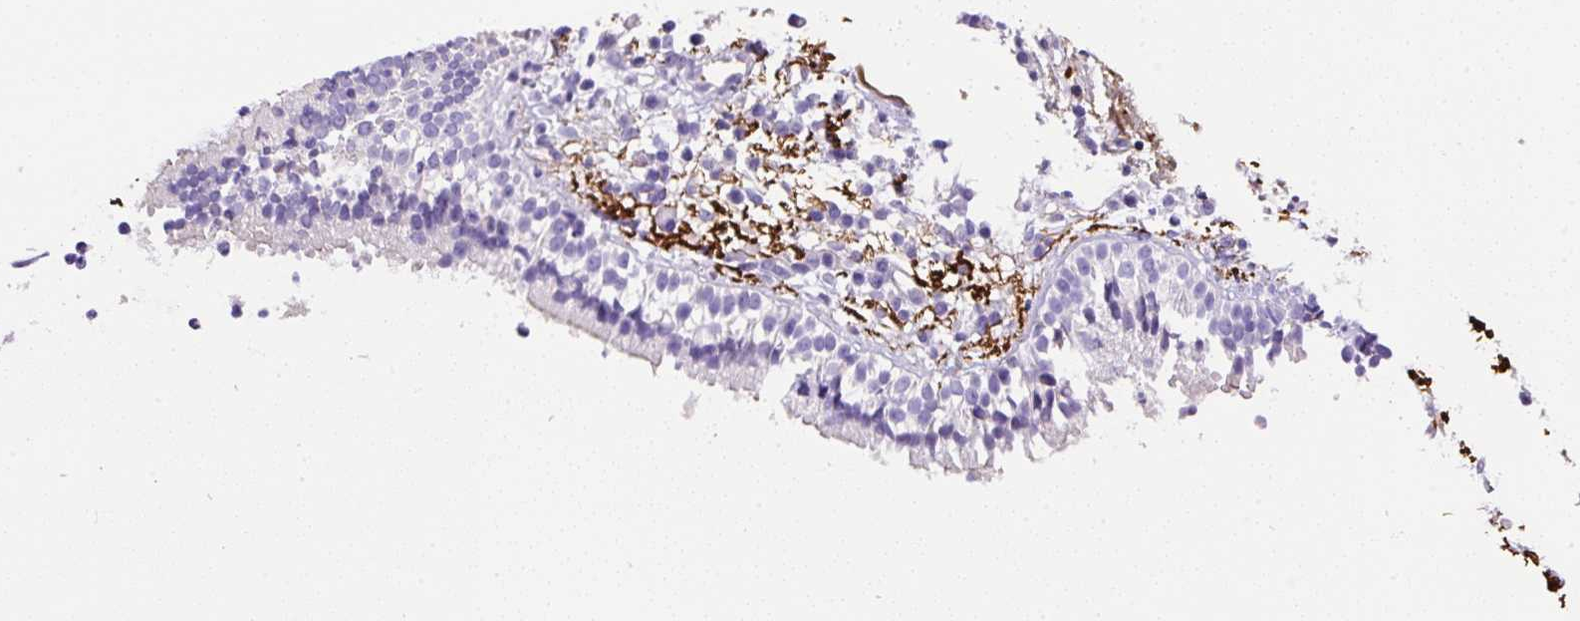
{"staining": {"intensity": "negative", "quantity": "none", "location": "none"}, "tissue": "nasopharynx", "cell_type": "Respiratory epithelial cells", "image_type": "normal", "snomed": [{"axis": "morphology", "description": "Normal tissue, NOS"}, {"axis": "topography", "description": "Nasopharynx"}], "caption": "Immunohistochemistry photomicrograph of normal nasopharynx stained for a protein (brown), which reveals no expression in respiratory epithelial cells. (DAB (3,3'-diaminobenzidine) immunohistochemistry (IHC) visualized using brightfield microscopy, high magnification).", "gene": "APCS", "patient": {"sex": "male", "age": 21}}